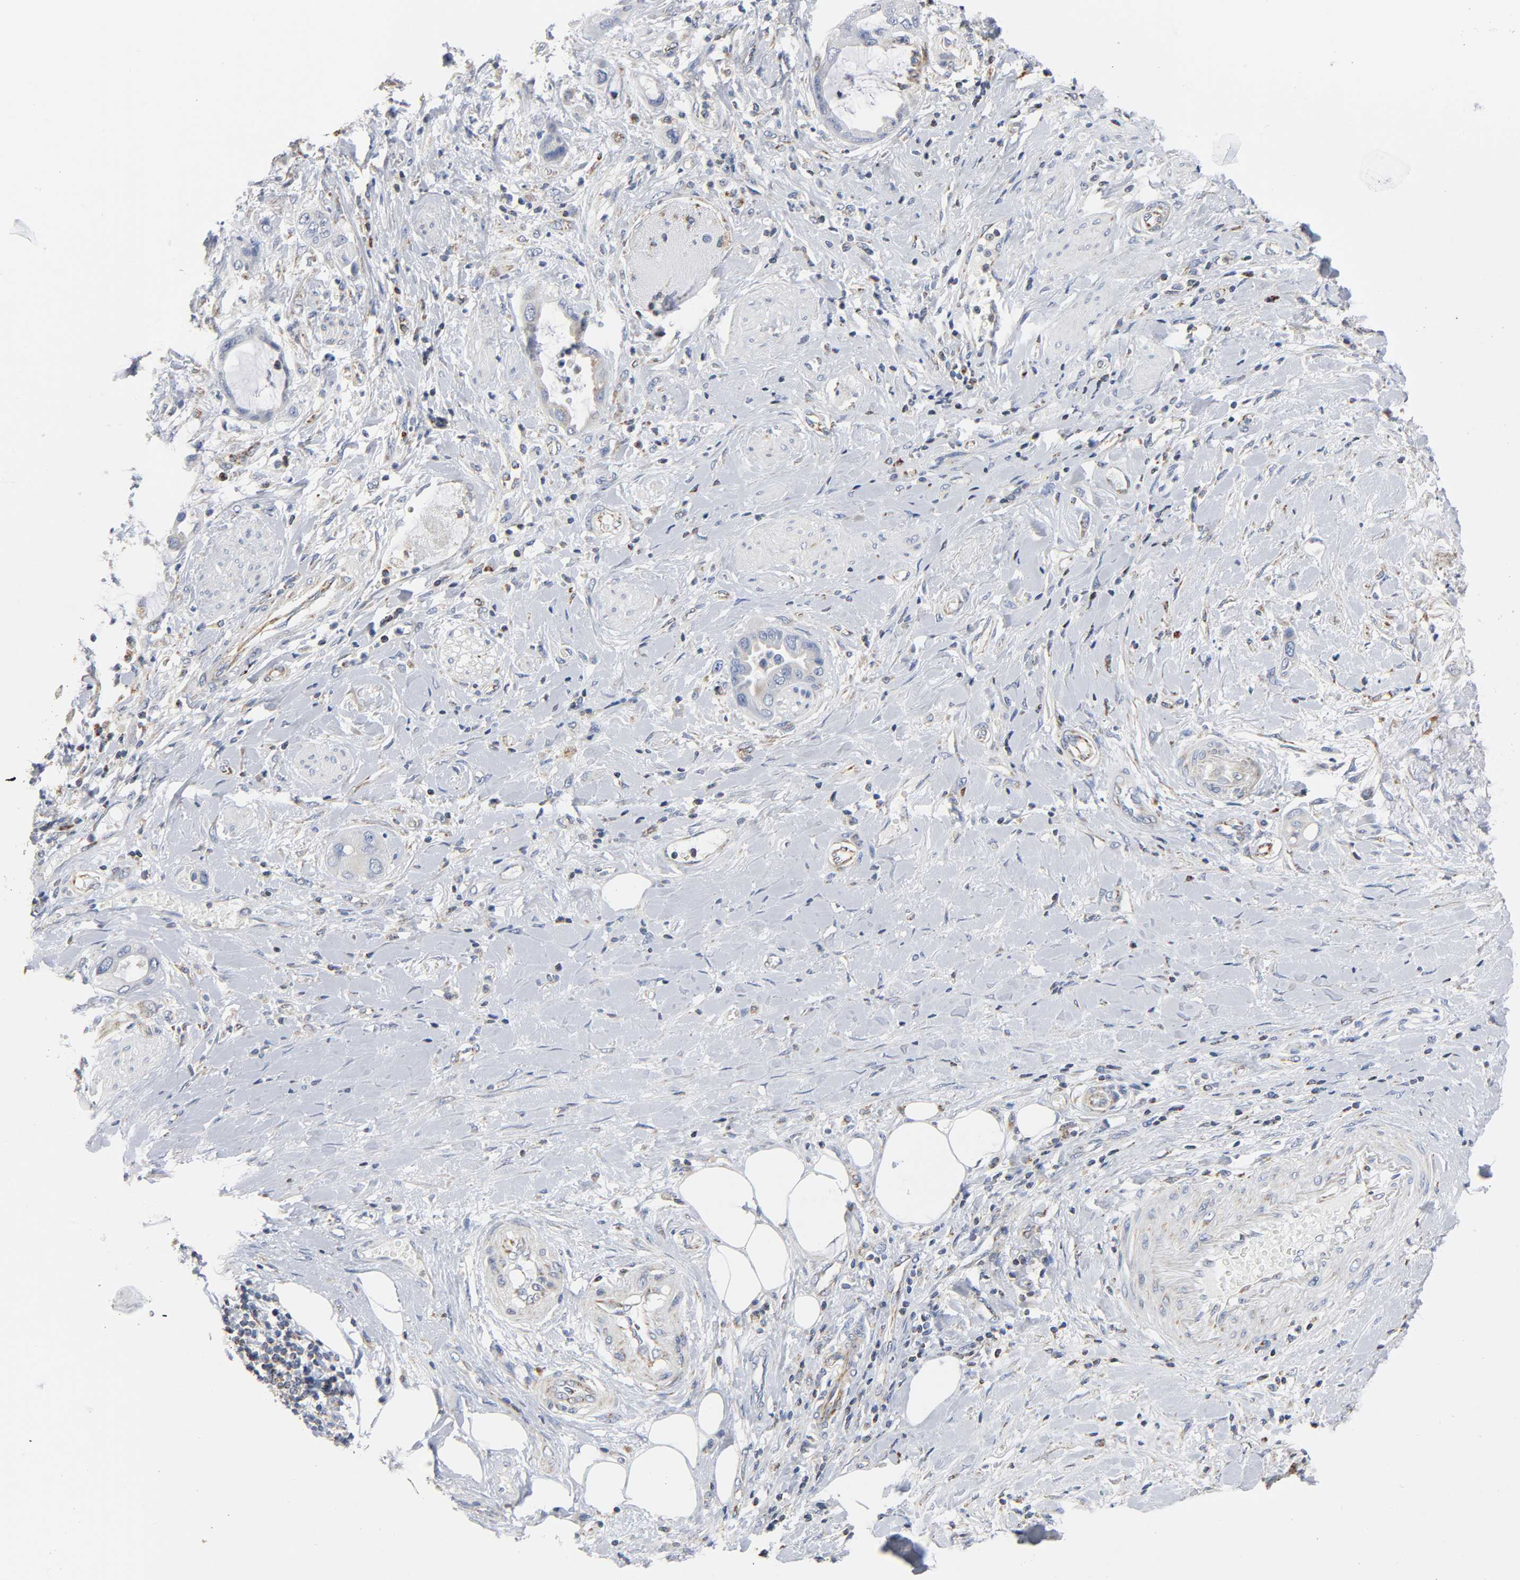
{"staining": {"intensity": "negative", "quantity": "none", "location": "none"}, "tissue": "pancreatic cancer", "cell_type": "Tumor cells", "image_type": "cancer", "snomed": [{"axis": "morphology", "description": "Adenocarcinoma, NOS"}, {"axis": "morphology", "description": "Adenocarcinoma, metastatic, NOS"}, {"axis": "topography", "description": "Lymph node"}, {"axis": "topography", "description": "Pancreas"}, {"axis": "topography", "description": "Duodenum"}], "caption": "This image is of adenocarcinoma (pancreatic) stained with immunohistochemistry to label a protein in brown with the nuclei are counter-stained blue. There is no positivity in tumor cells.", "gene": "BAK1", "patient": {"sex": "female", "age": 64}}